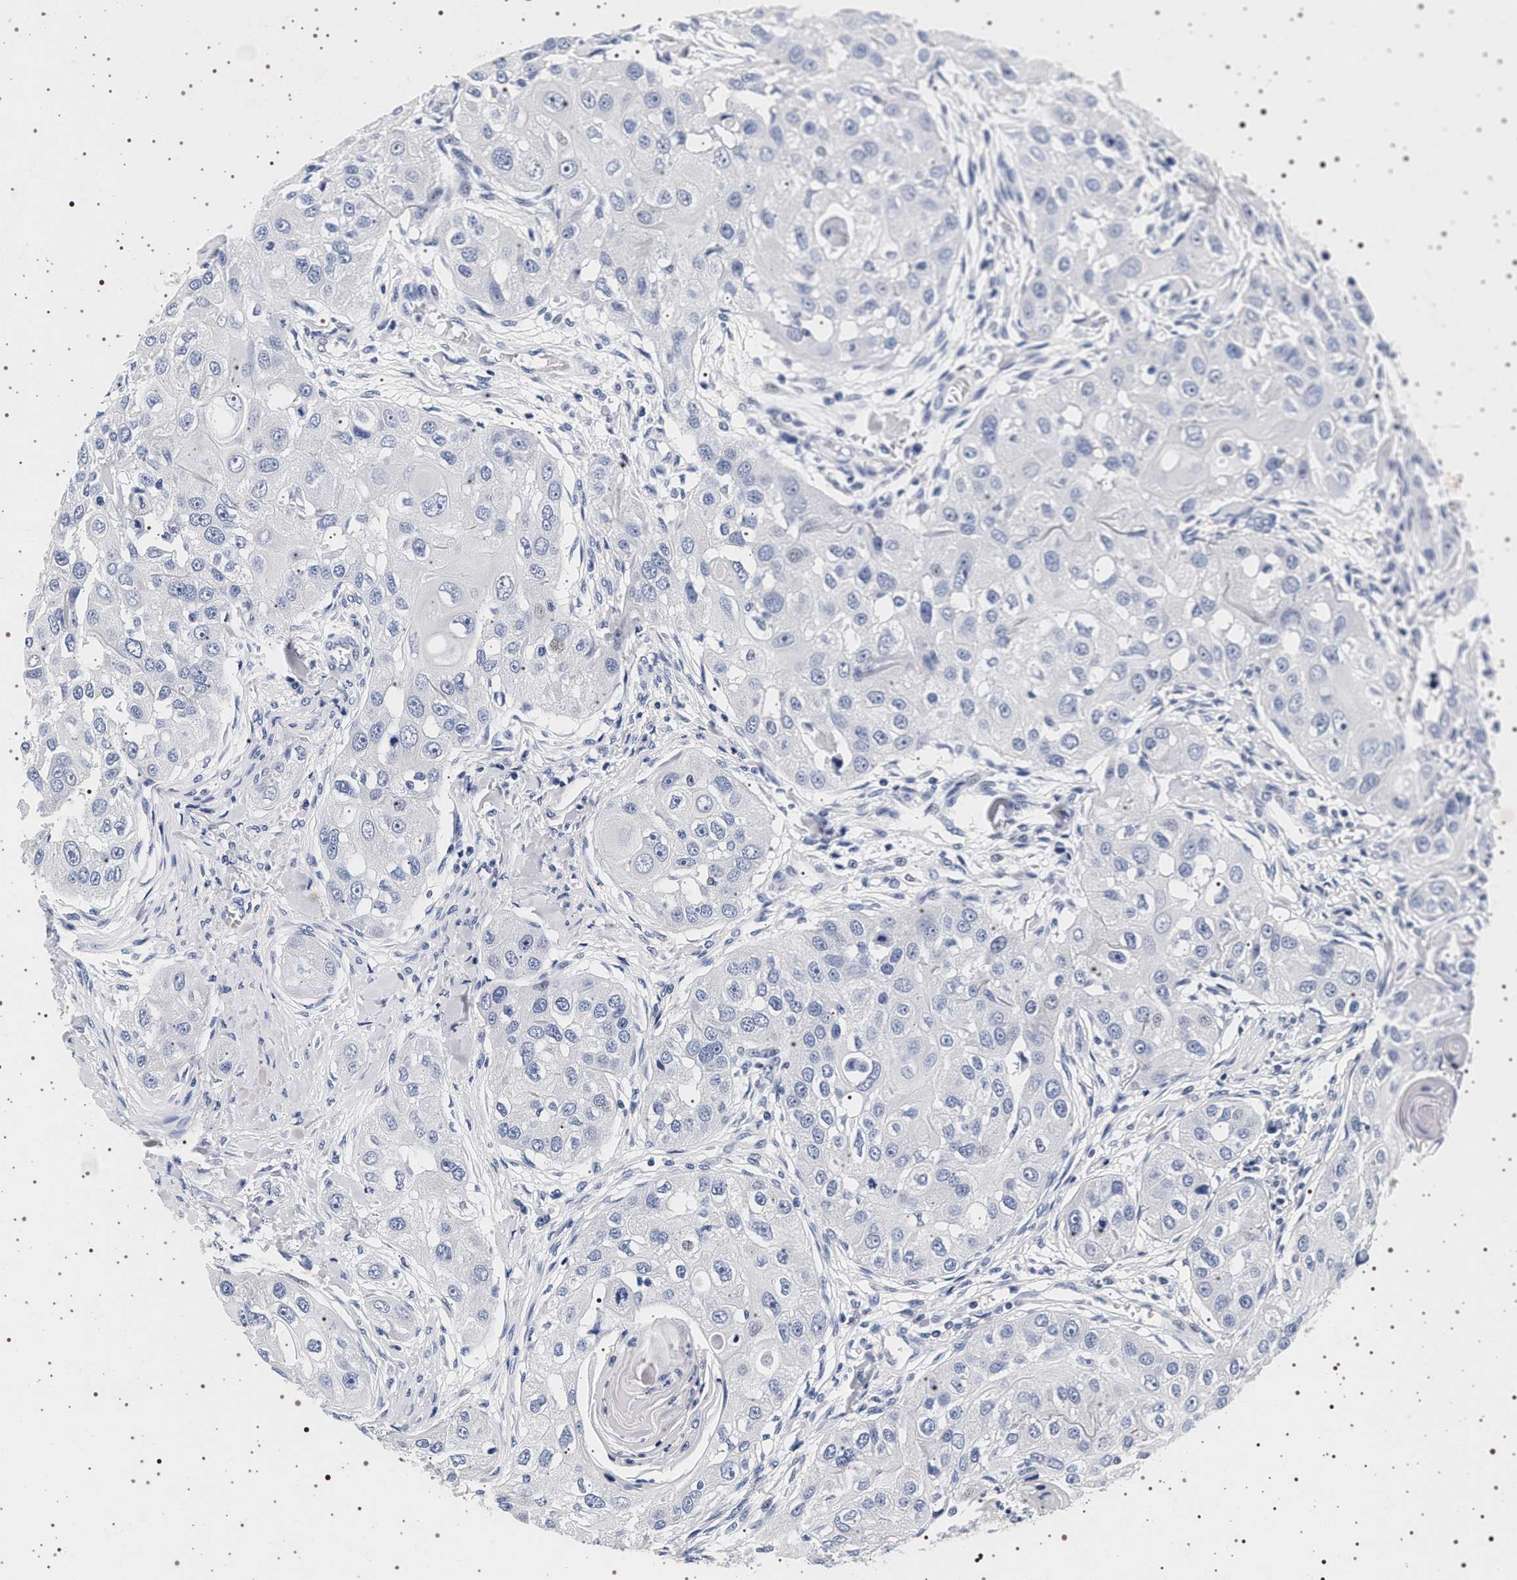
{"staining": {"intensity": "negative", "quantity": "none", "location": "none"}, "tissue": "head and neck cancer", "cell_type": "Tumor cells", "image_type": "cancer", "snomed": [{"axis": "morphology", "description": "Normal tissue, NOS"}, {"axis": "morphology", "description": "Squamous cell carcinoma, NOS"}, {"axis": "topography", "description": "Skeletal muscle"}, {"axis": "topography", "description": "Head-Neck"}], "caption": "This is a histopathology image of immunohistochemistry staining of head and neck squamous cell carcinoma, which shows no positivity in tumor cells.", "gene": "SYN1", "patient": {"sex": "male", "age": 51}}